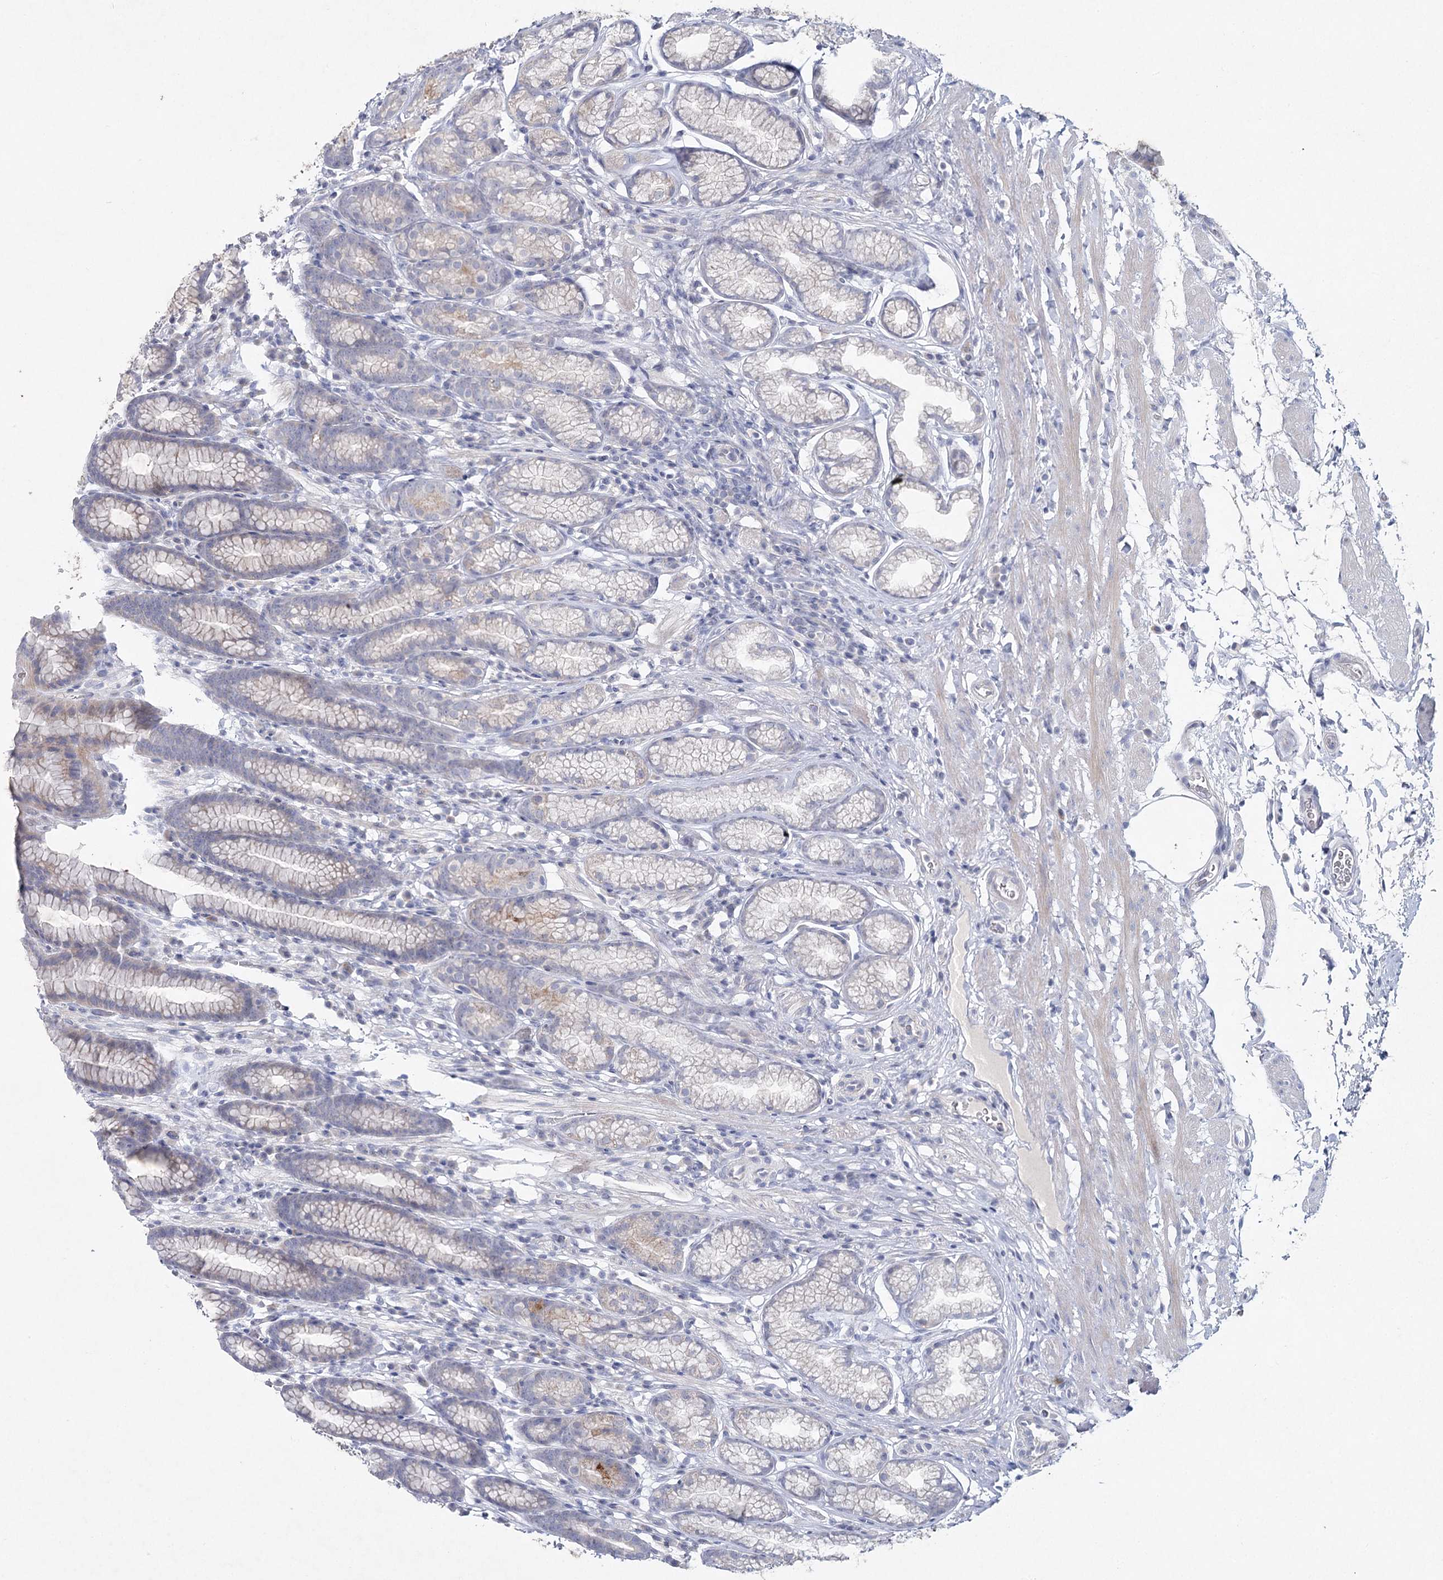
{"staining": {"intensity": "weak", "quantity": "<25%", "location": "cytoplasmic/membranous"}, "tissue": "stomach", "cell_type": "Glandular cells", "image_type": "normal", "snomed": [{"axis": "morphology", "description": "Normal tissue, NOS"}, {"axis": "topography", "description": "Stomach"}], "caption": "High power microscopy photomicrograph of an IHC micrograph of normal stomach, revealing no significant positivity in glandular cells.", "gene": "MAP3K13", "patient": {"sex": "male", "age": 42}}